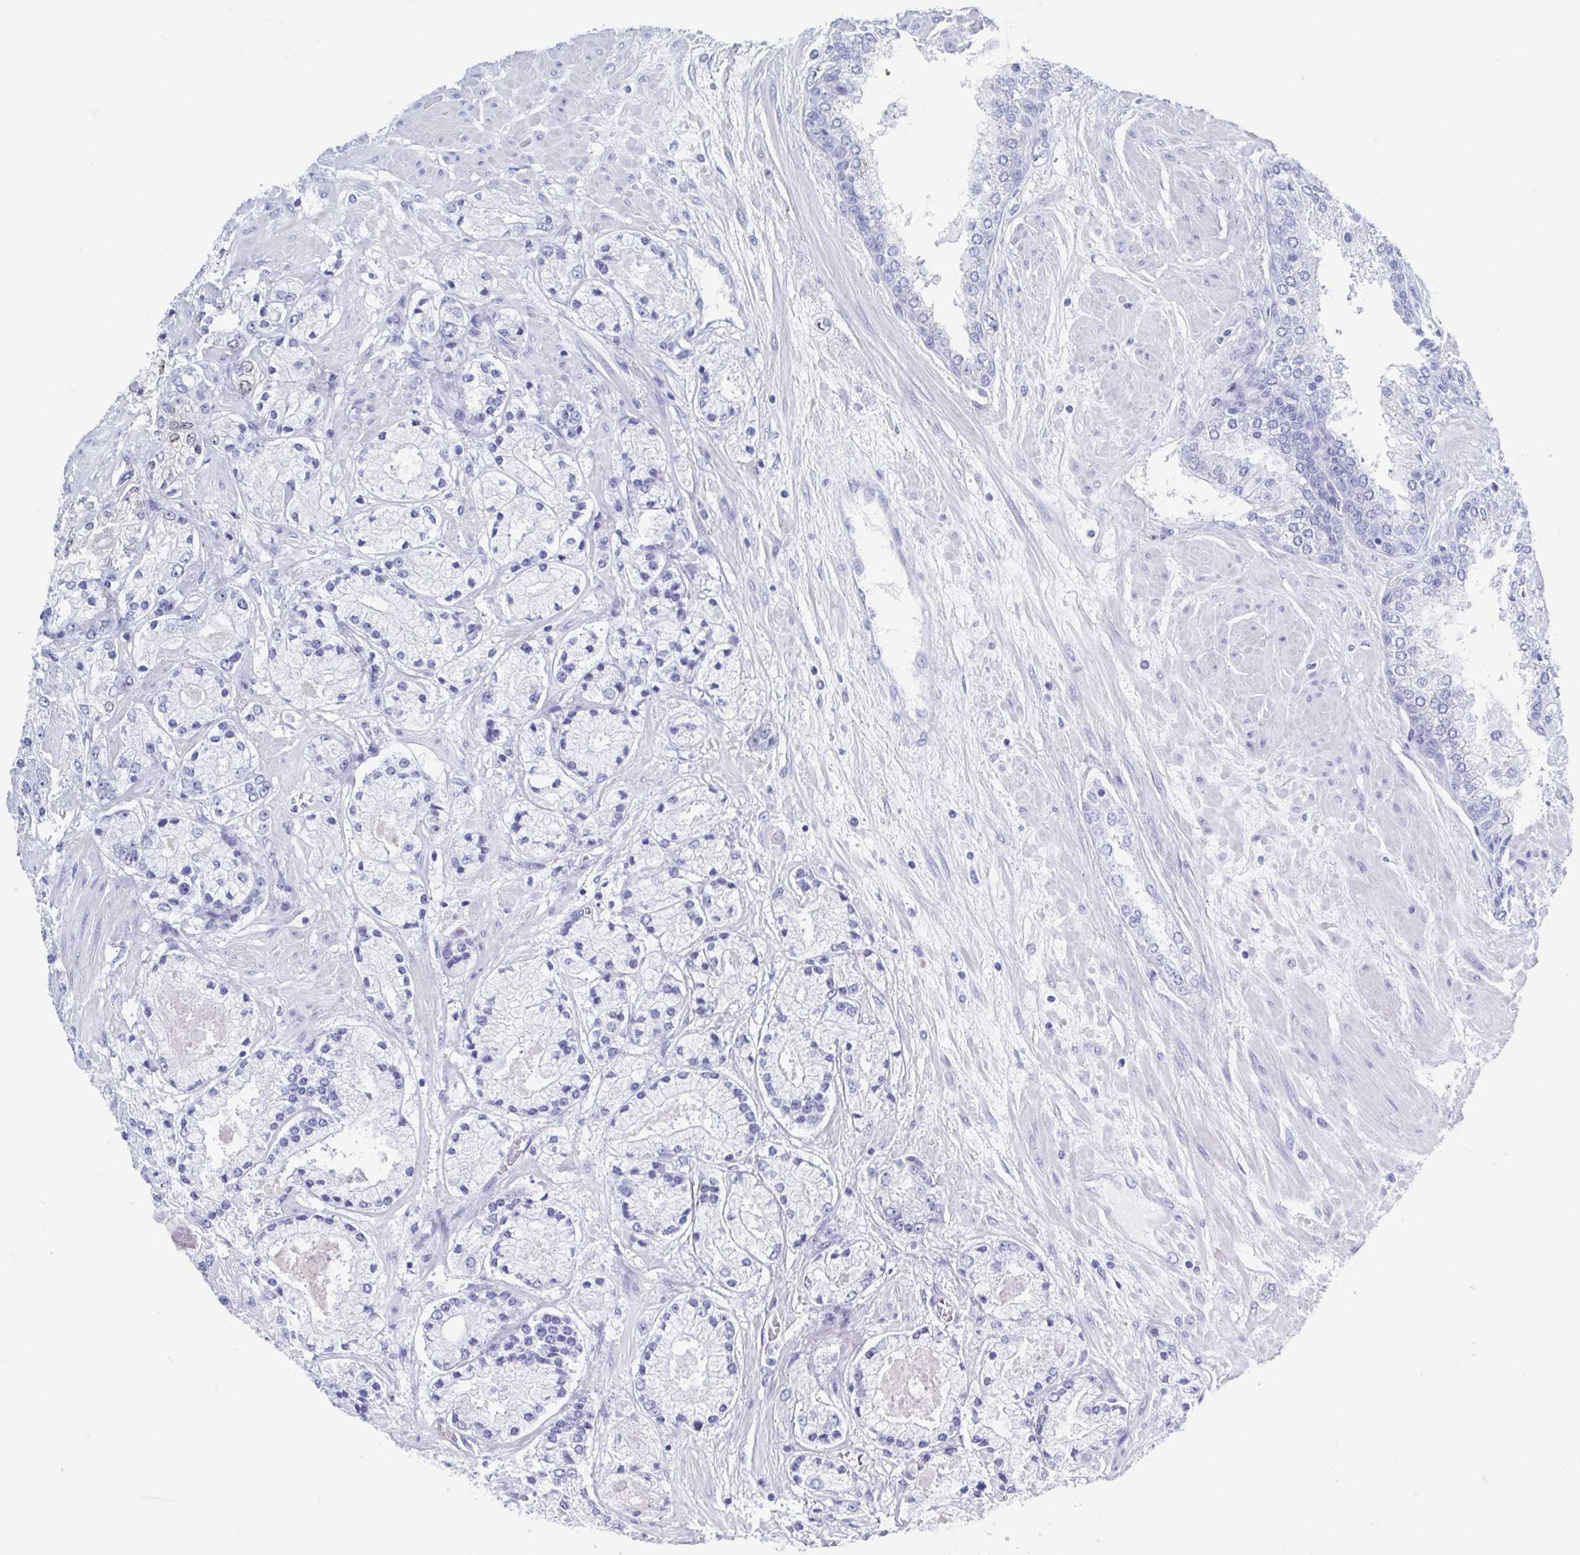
{"staining": {"intensity": "negative", "quantity": "none", "location": "none"}, "tissue": "prostate cancer", "cell_type": "Tumor cells", "image_type": "cancer", "snomed": [{"axis": "morphology", "description": "Adenocarcinoma, High grade"}, {"axis": "topography", "description": "Prostate"}], "caption": "DAB (3,3'-diaminobenzidine) immunohistochemical staining of adenocarcinoma (high-grade) (prostate) shows no significant positivity in tumor cells.", "gene": "C10orf53", "patient": {"sex": "male", "age": 67}}